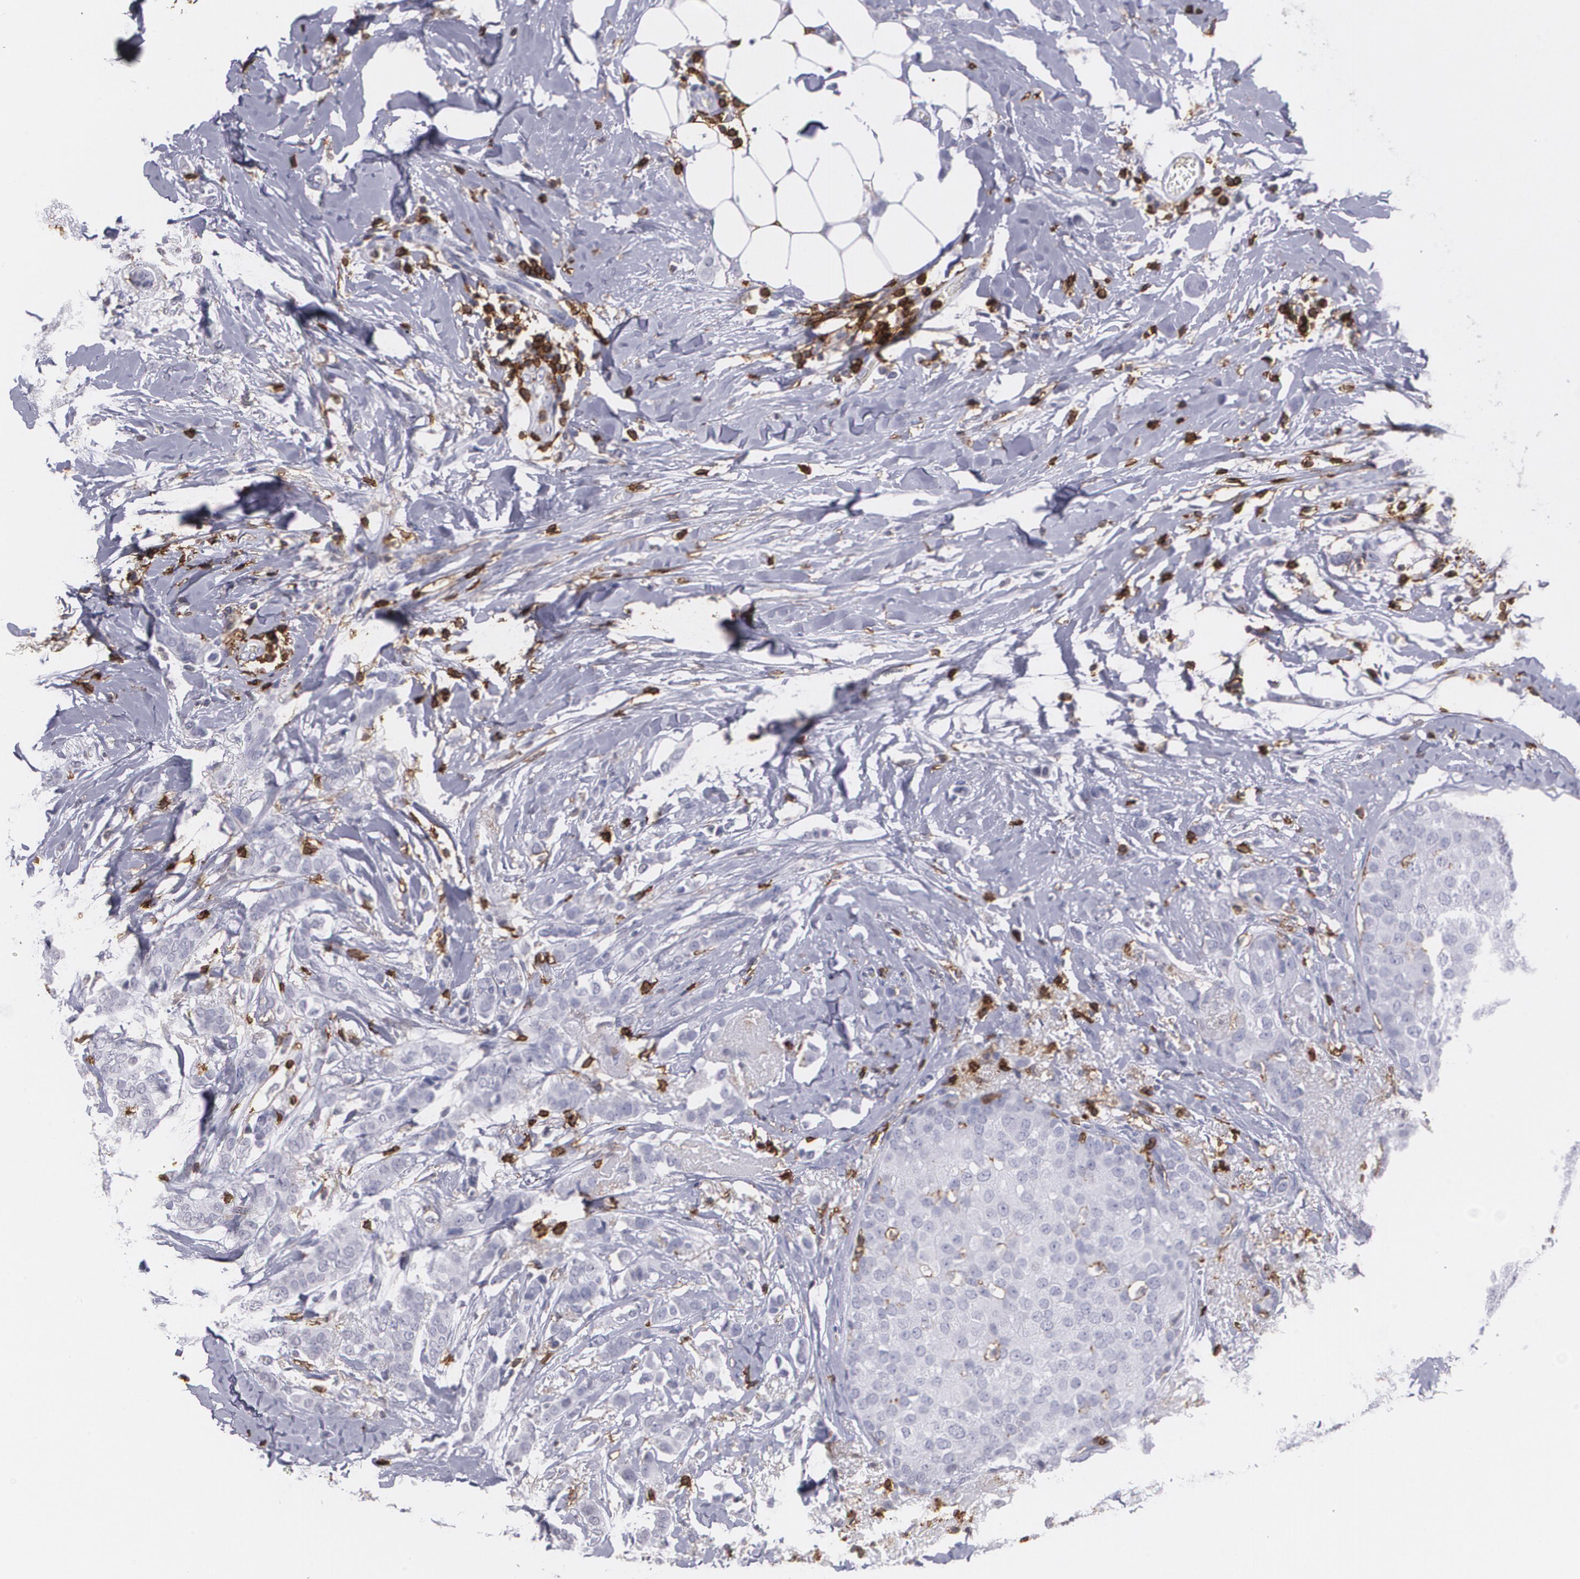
{"staining": {"intensity": "negative", "quantity": "none", "location": "none"}, "tissue": "breast cancer", "cell_type": "Tumor cells", "image_type": "cancer", "snomed": [{"axis": "morphology", "description": "Lobular carcinoma"}, {"axis": "topography", "description": "Breast"}], "caption": "This is an IHC photomicrograph of breast cancer. There is no expression in tumor cells.", "gene": "PTPRC", "patient": {"sex": "female", "age": 55}}